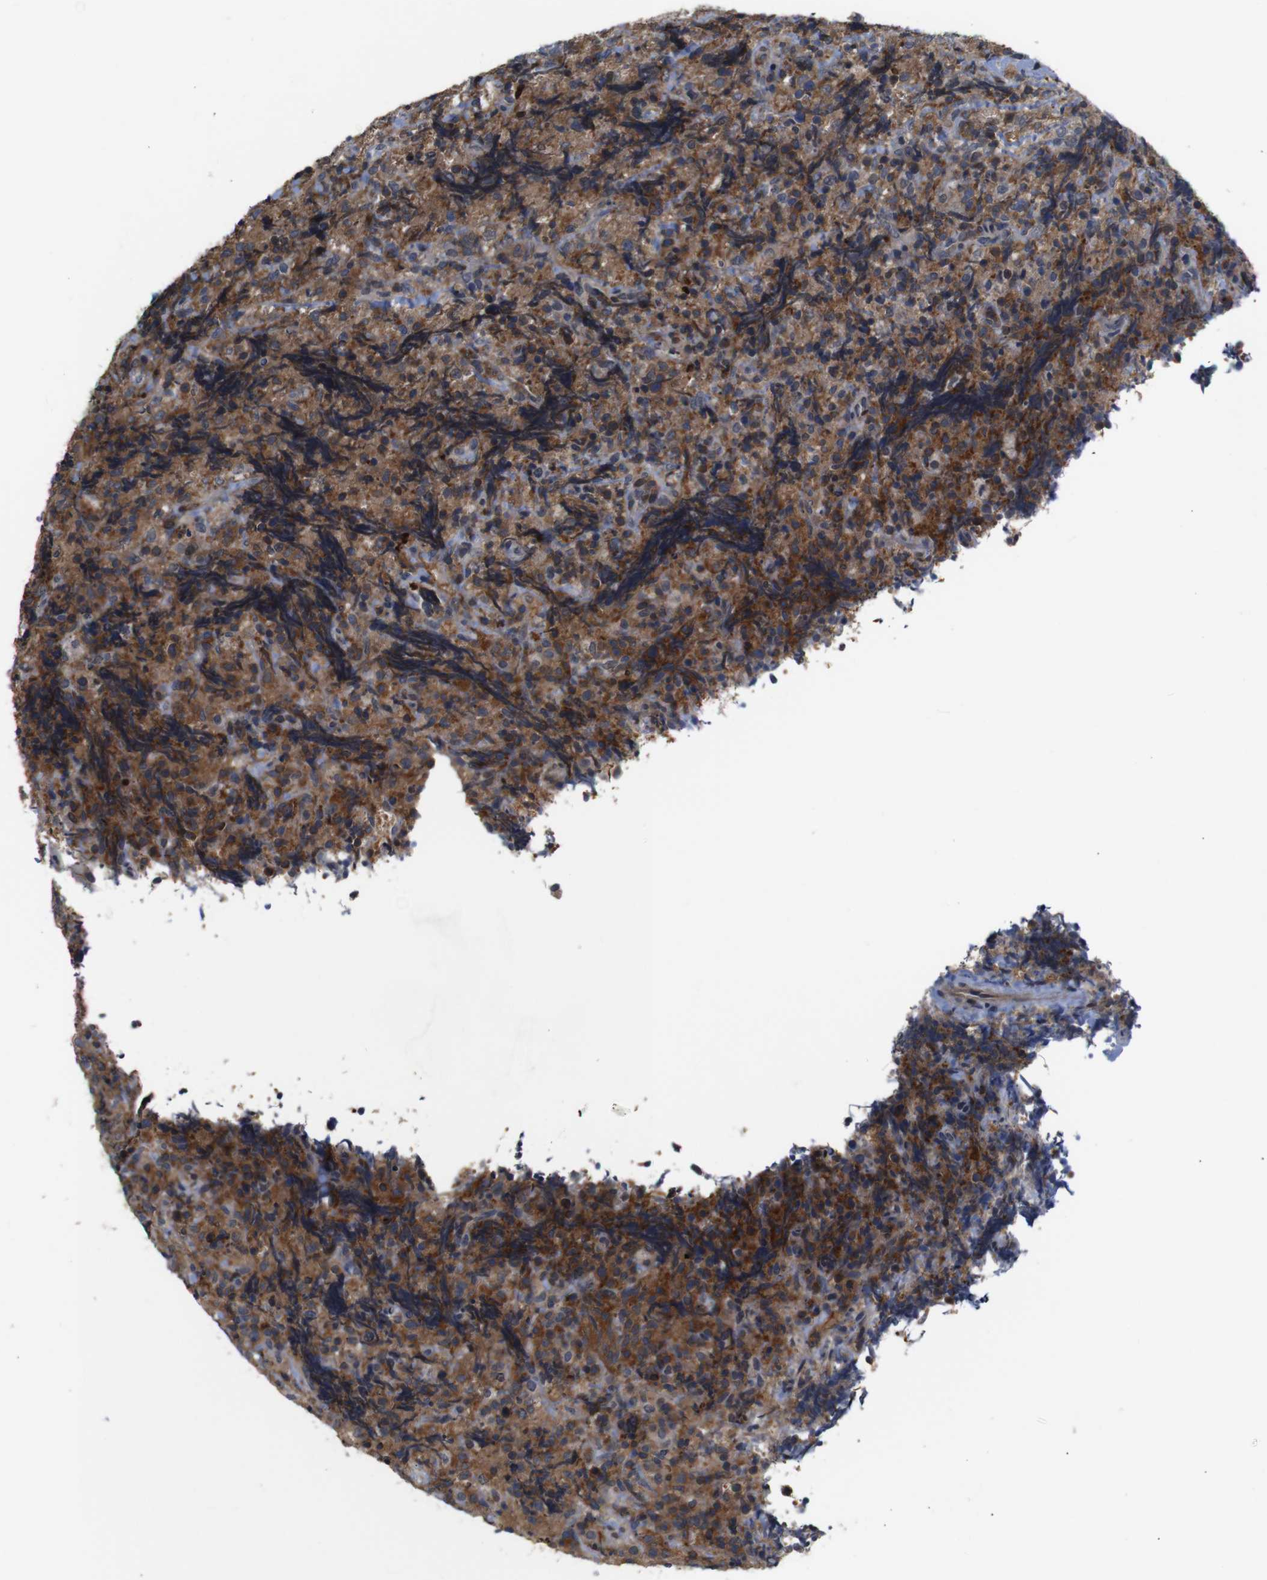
{"staining": {"intensity": "moderate", "quantity": ">75%", "location": "cytoplasmic/membranous"}, "tissue": "lymphoma", "cell_type": "Tumor cells", "image_type": "cancer", "snomed": [{"axis": "morphology", "description": "Malignant lymphoma, non-Hodgkin's type, High grade"}, {"axis": "topography", "description": "Tonsil"}], "caption": "Immunohistochemical staining of malignant lymphoma, non-Hodgkin's type (high-grade) shows medium levels of moderate cytoplasmic/membranous expression in about >75% of tumor cells.", "gene": "BRWD3", "patient": {"sex": "female", "age": 36}}